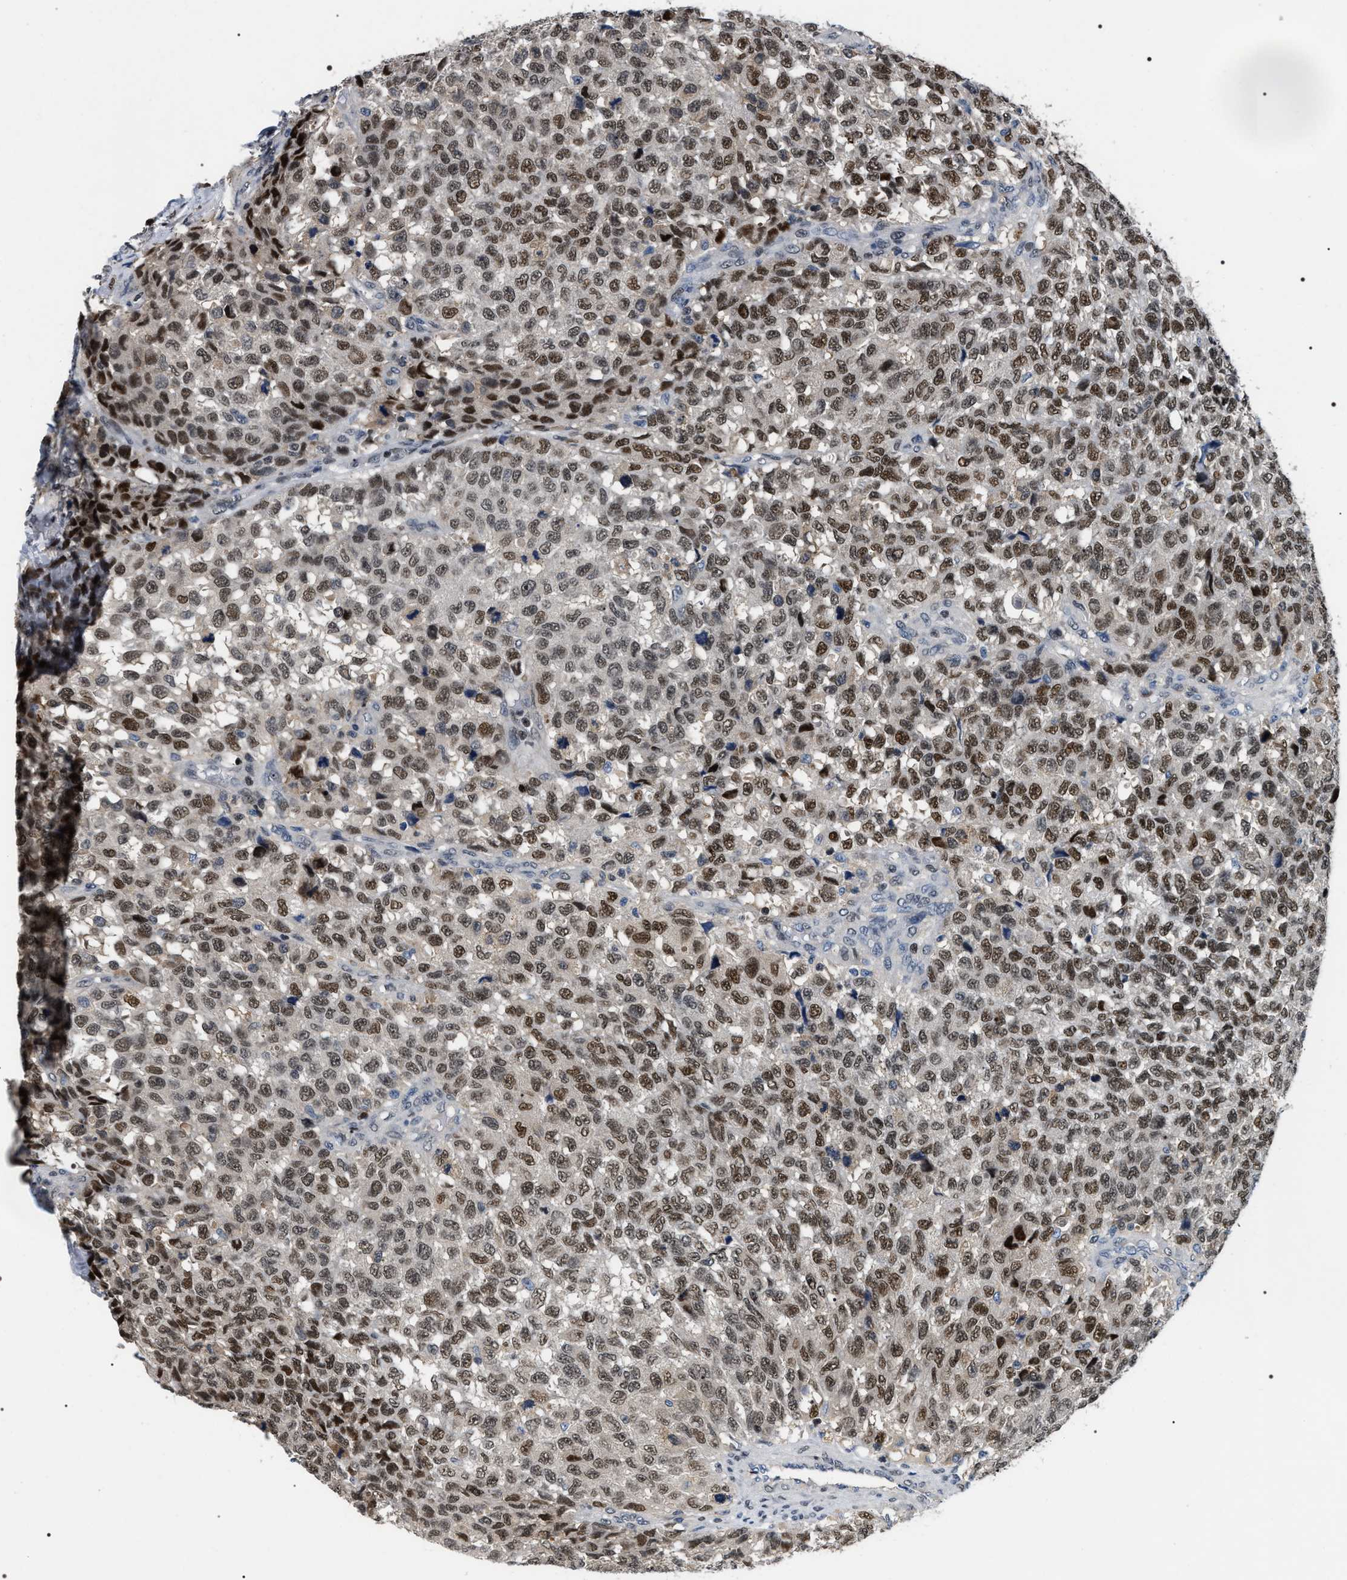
{"staining": {"intensity": "moderate", "quantity": ">75%", "location": "nuclear"}, "tissue": "testis cancer", "cell_type": "Tumor cells", "image_type": "cancer", "snomed": [{"axis": "morphology", "description": "Seminoma, NOS"}, {"axis": "topography", "description": "Testis"}], "caption": "Seminoma (testis) tissue exhibits moderate nuclear staining in approximately >75% of tumor cells, visualized by immunohistochemistry.", "gene": "C7orf25", "patient": {"sex": "male", "age": 59}}